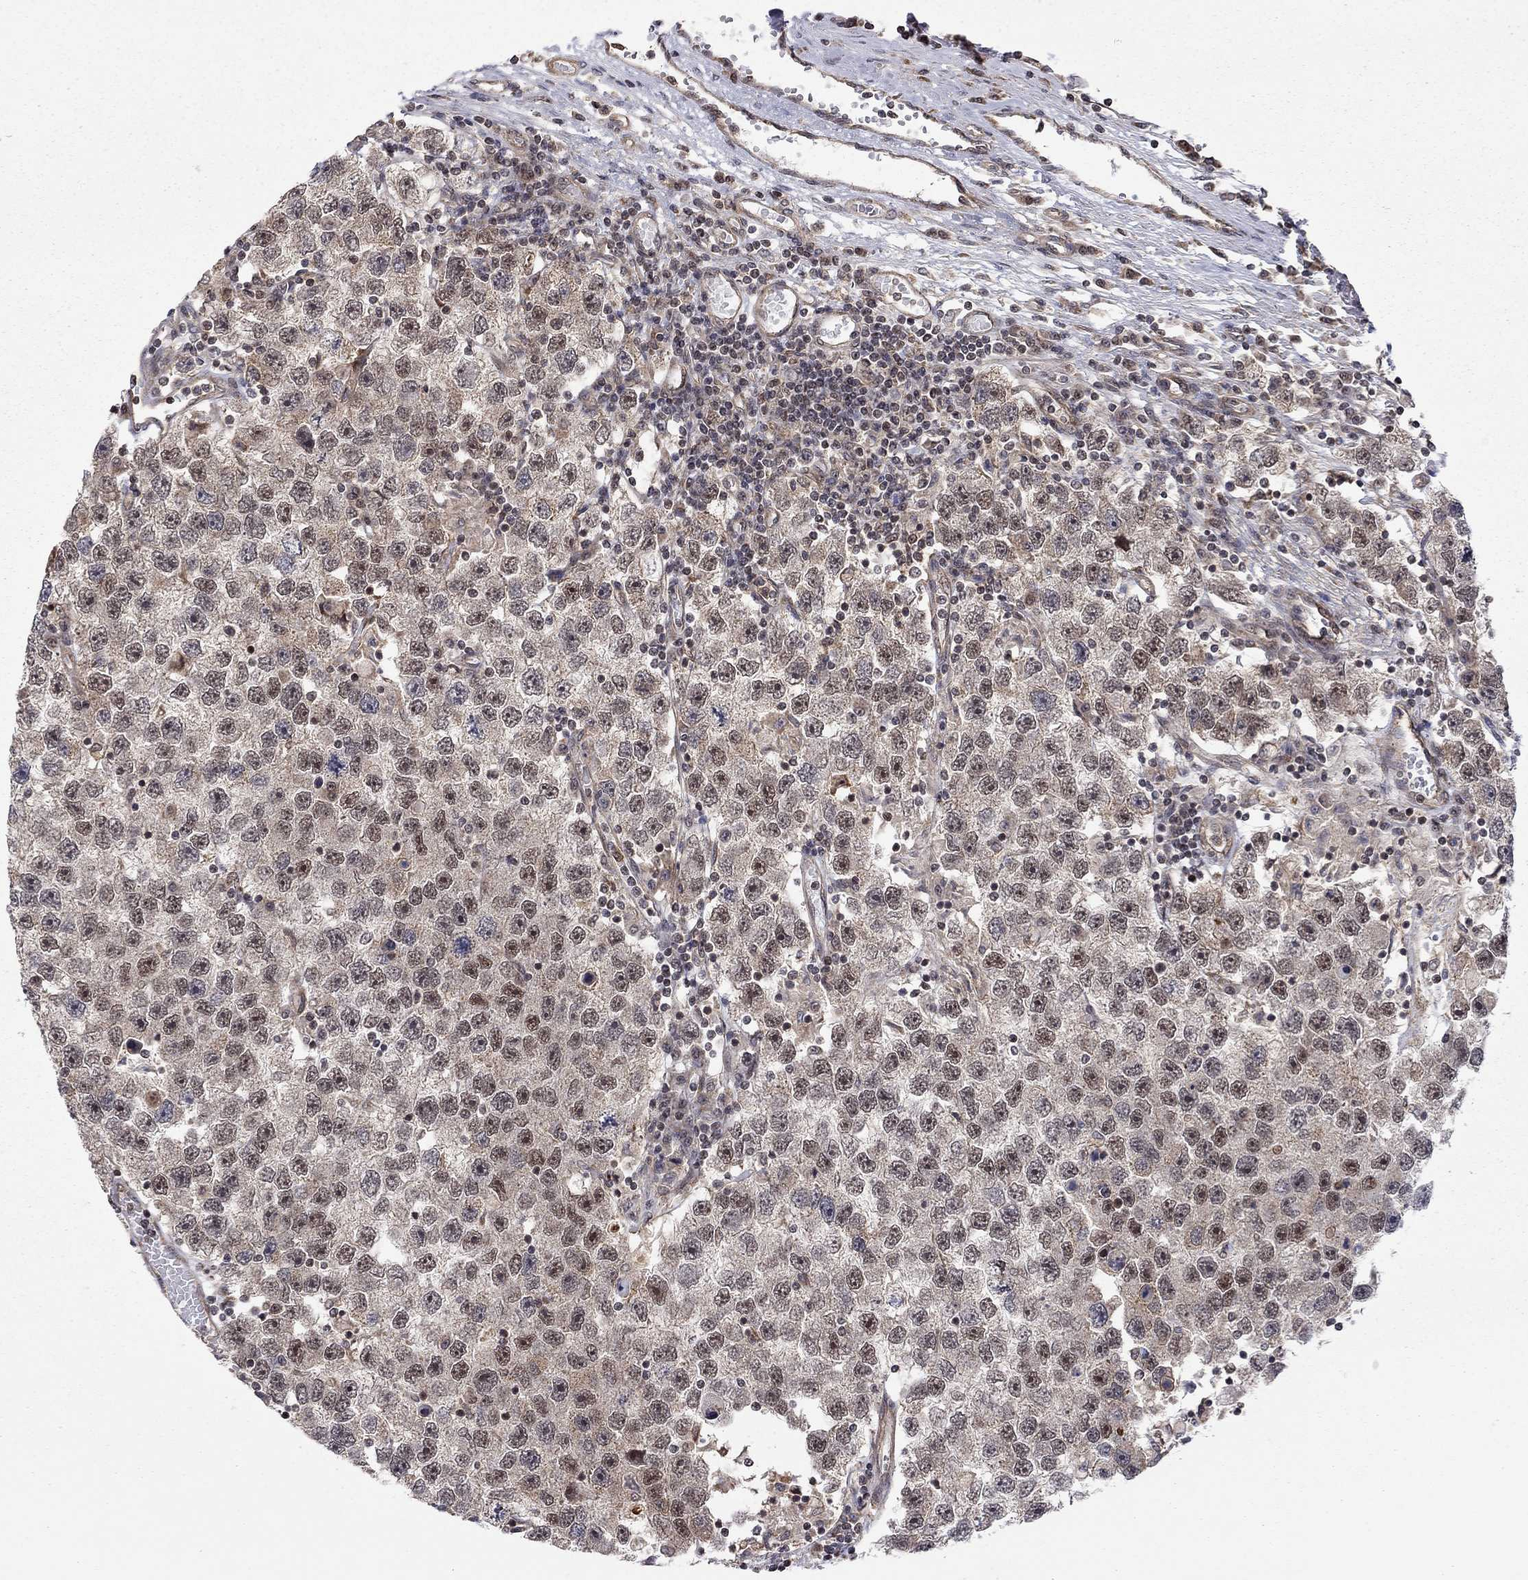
{"staining": {"intensity": "strong", "quantity": "<25%", "location": "nuclear"}, "tissue": "testis cancer", "cell_type": "Tumor cells", "image_type": "cancer", "snomed": [{"axis": "morphology", "description": "Seminoma, NOS"}, {"axis": "topography", "description": "Testis"}], "caption": "Strong nuclear positivity for a protein is seen in approximately <25% of tumor cells of testis cancer (seminoma) using immunohistochemistry.", "gene": "TDP1", "patient": {"sex": "male", "age": 26}}